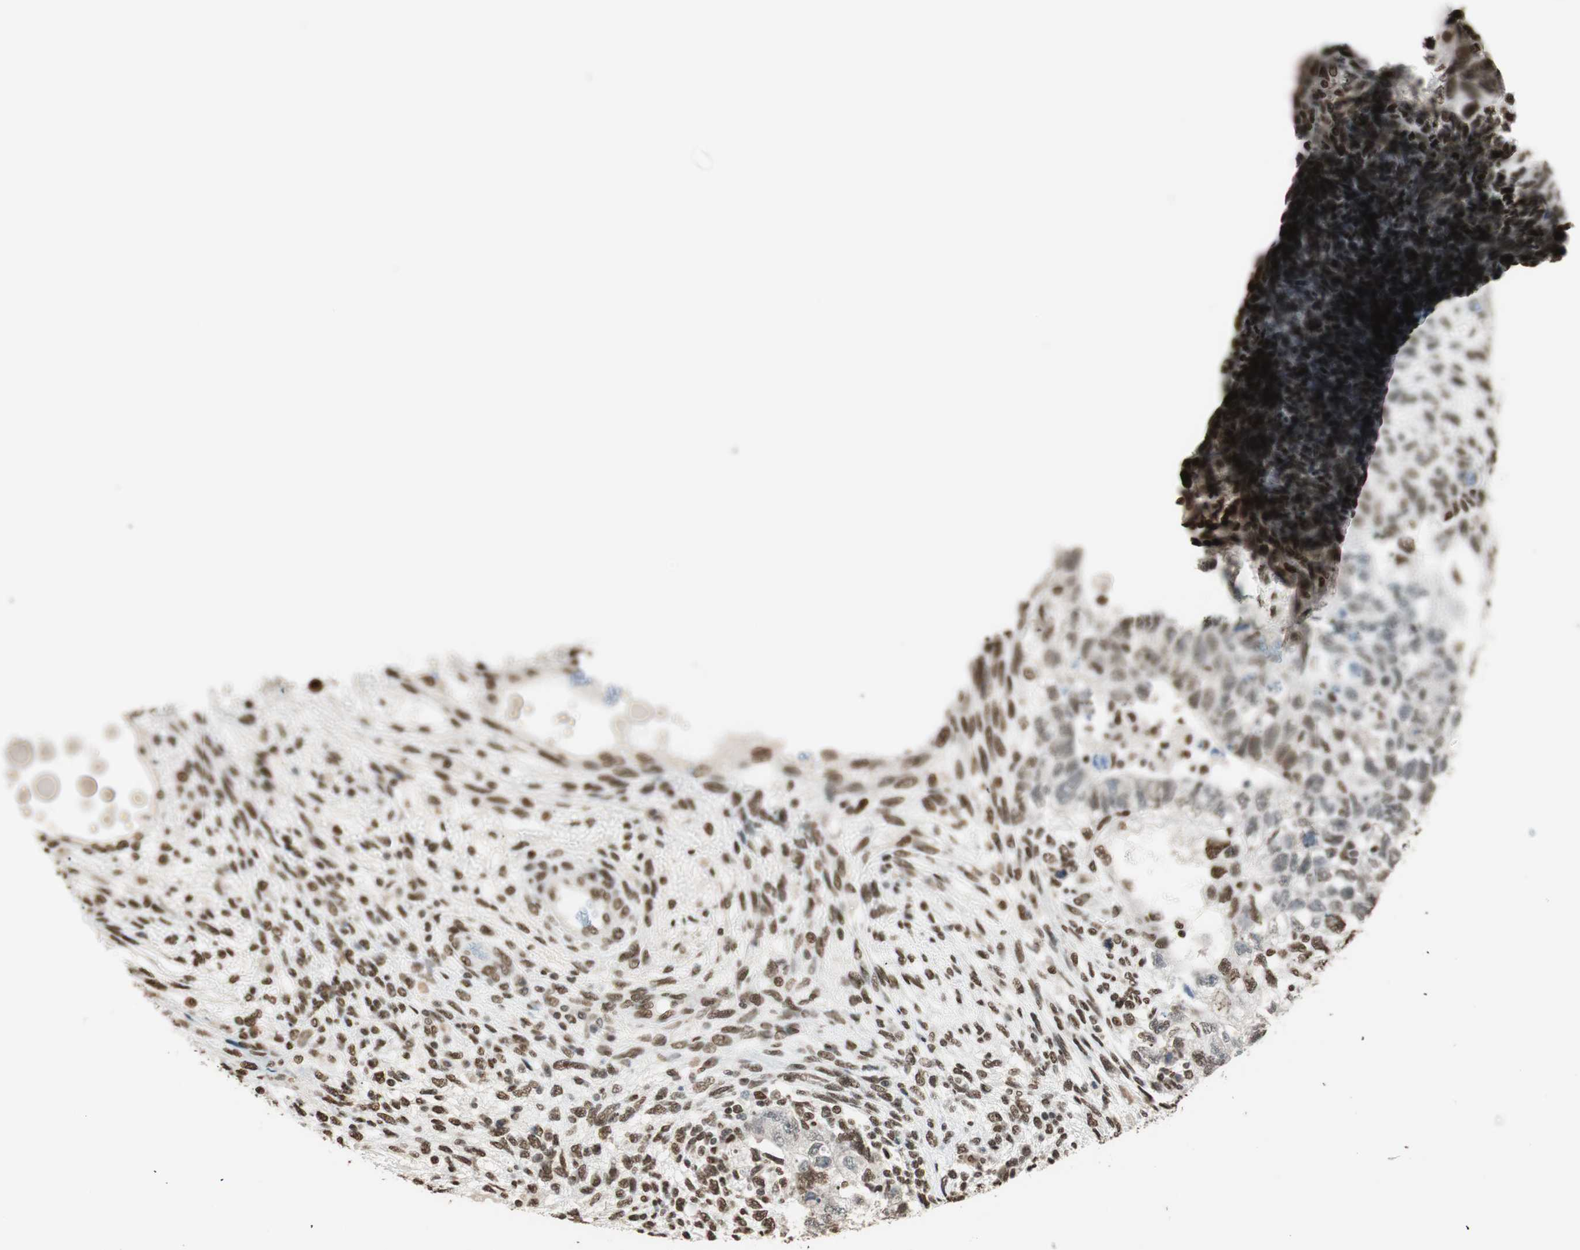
{"staining": {"intensity": "moderate", "quantity": "<25%", "location": "nuclear"}, "tissue": "testis cancer", "cell_type": "Tumor cells", "image_type": "cancer", "snomed": [{"axis": "morphology", "description": "Normal tissue, NOS"}, {"axis": "morphology", "description": "Carcinoma, Embryonal, NOS"}, {"axis": "topography", "description": "Testis"}], "caption": "Protein expression analysis of testis cancer demonstrates moderate nuclear positivity in approximately <25% of tumor cells.", "gene": "FANCG", "patient": {"sex": "male", "age": 36}}